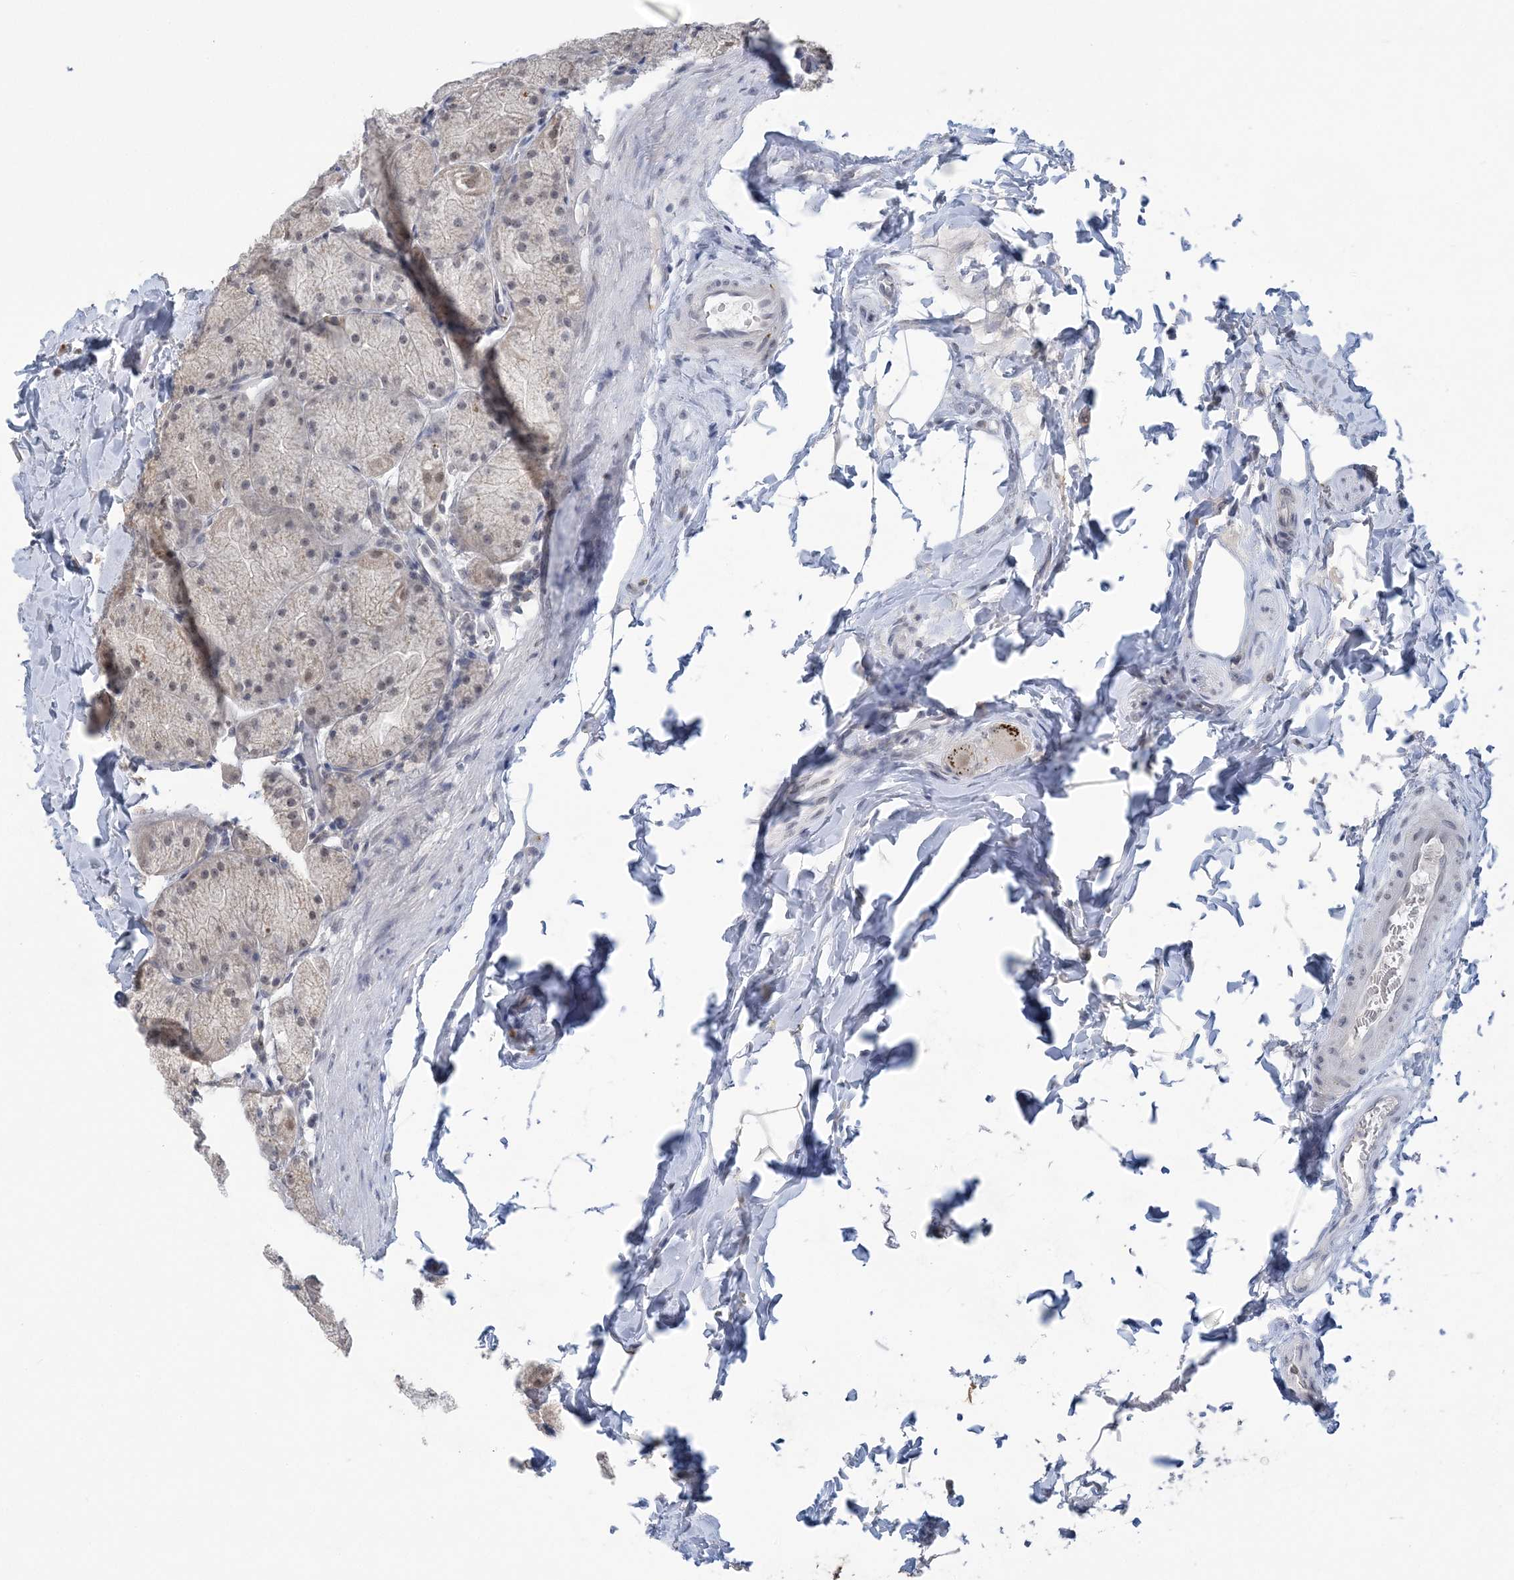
{"staining": {"intensity": "strong", "quantity": "<25%", "location": "cytoplasmic/membranous,nuclear"}, "tissue": "stomach", "cell_type": "Glandular cells", "image_type": "normal", "snomed": [{"axis": "morphology", "description": "Normal tissue, NOS"}, {"axis": "topography", "description": "Stomach, upper"}], "caption": "Immunohistochemistry (IHC) (DAB) staining of normal human stomach reveals strong cytoplasmic/membranous,nuclear protein positivity in approximately <25% of glandular cells. The staining is performed using DAB (3,3'-diaminobenzidine) brown chromogen to label protein expression. The nuclei are counter-stained blue using hematoxylin.", "gene": "ZBTB7A", "patient": {"sex": "female", "age": 56}}